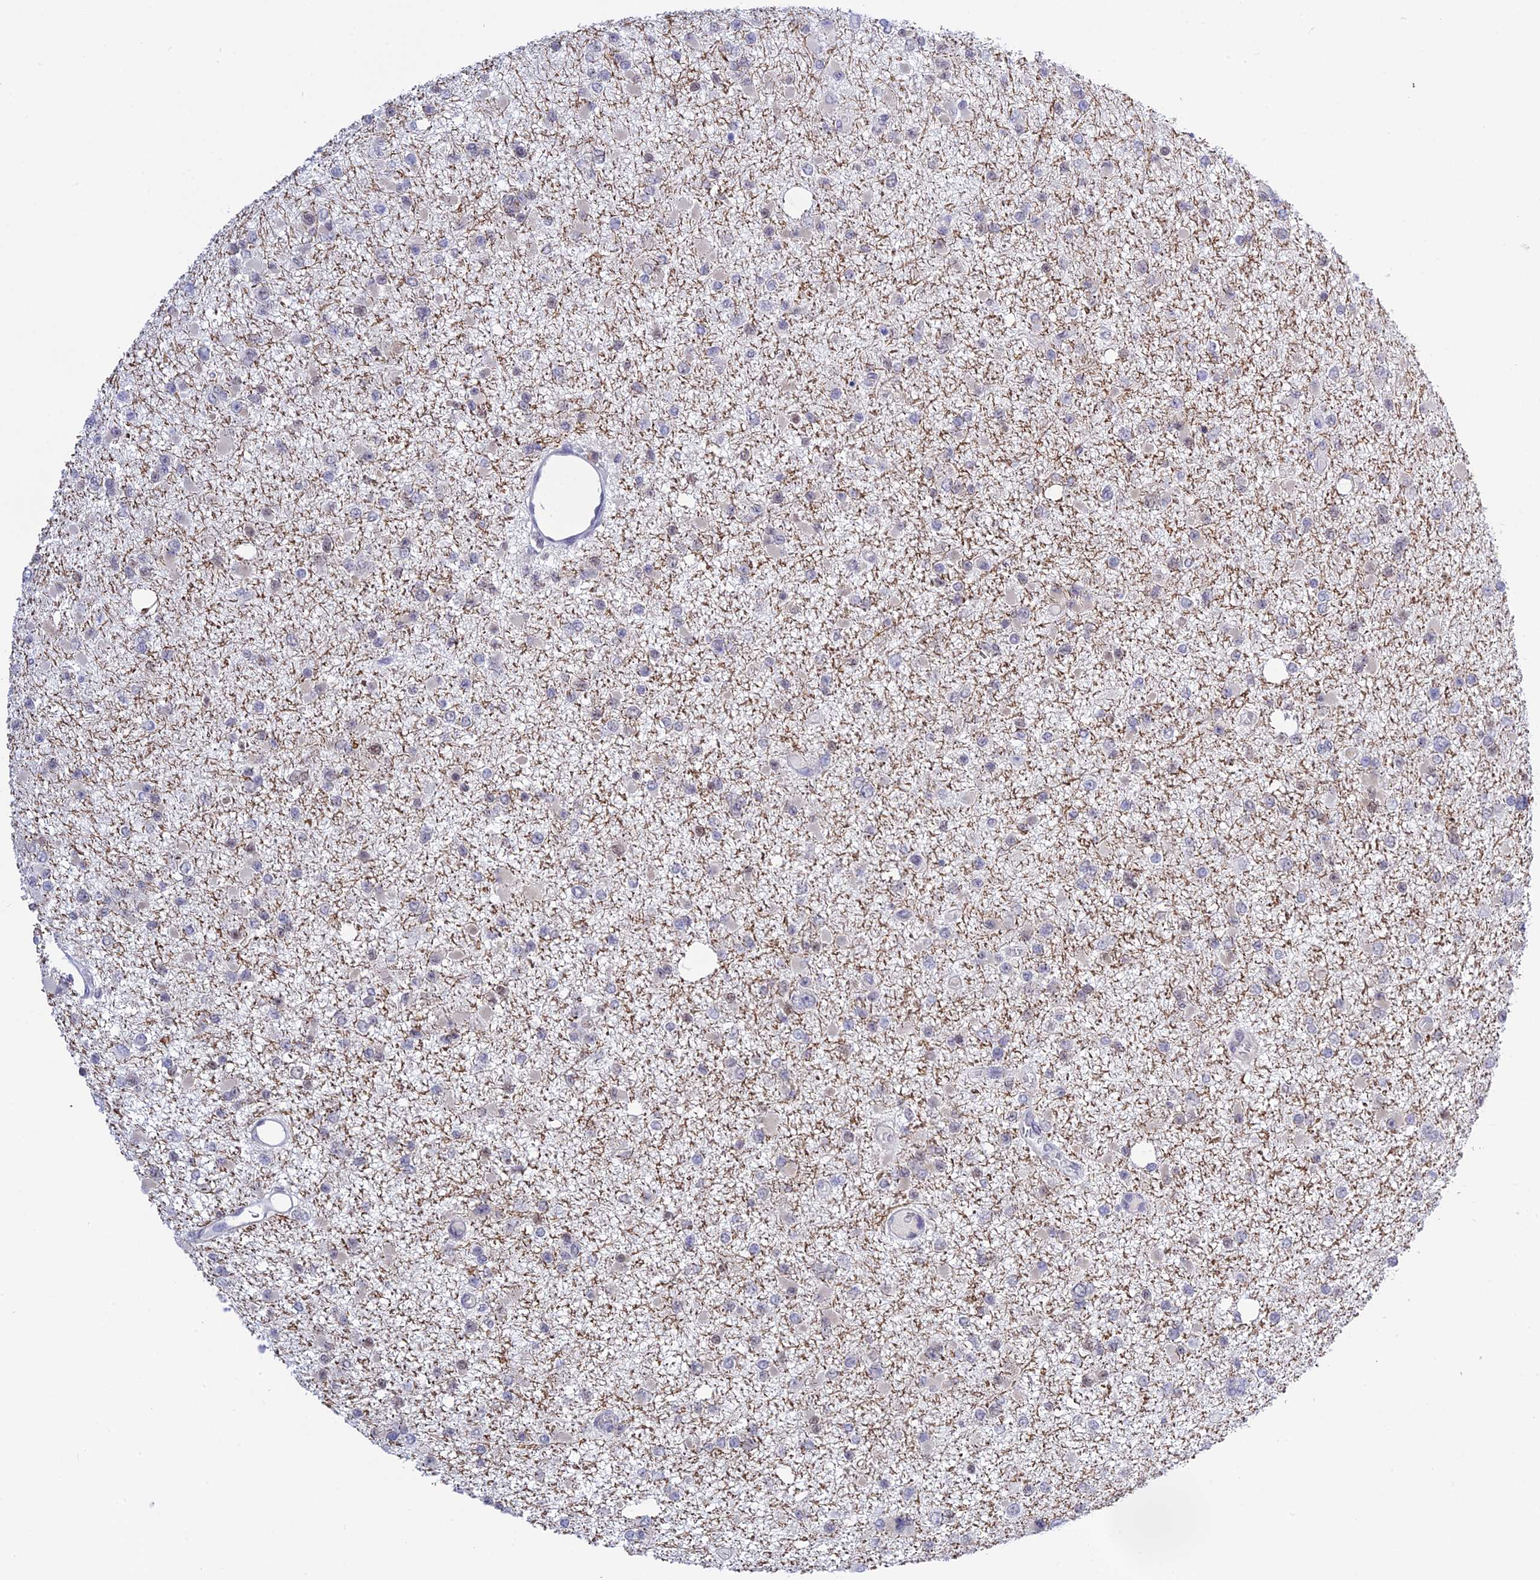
{"staining": {"intensity": "negative", "quantity": "none", "location": "none"}, "tissue": "glioma", "cell_type": "Tumor cells", "image_type": "cancer", "snomed": [{"axis": "morphology", "description": "Glioma, malignant, Low grade"}, {"axis": "topography", "description": "Brain"}], "caption": "The IHC micrograph has no significant positivity in tumor cells of glioma tissue. The staining was performed using DAB (3,3'-diaminobenzidine) to visualize the protein expression in brown, while the nuclei were stained in blue with hematoxylin (Magnification: 20x).", "gene": "TCEA1", "patient": {"sex": "female", "age": 22}}